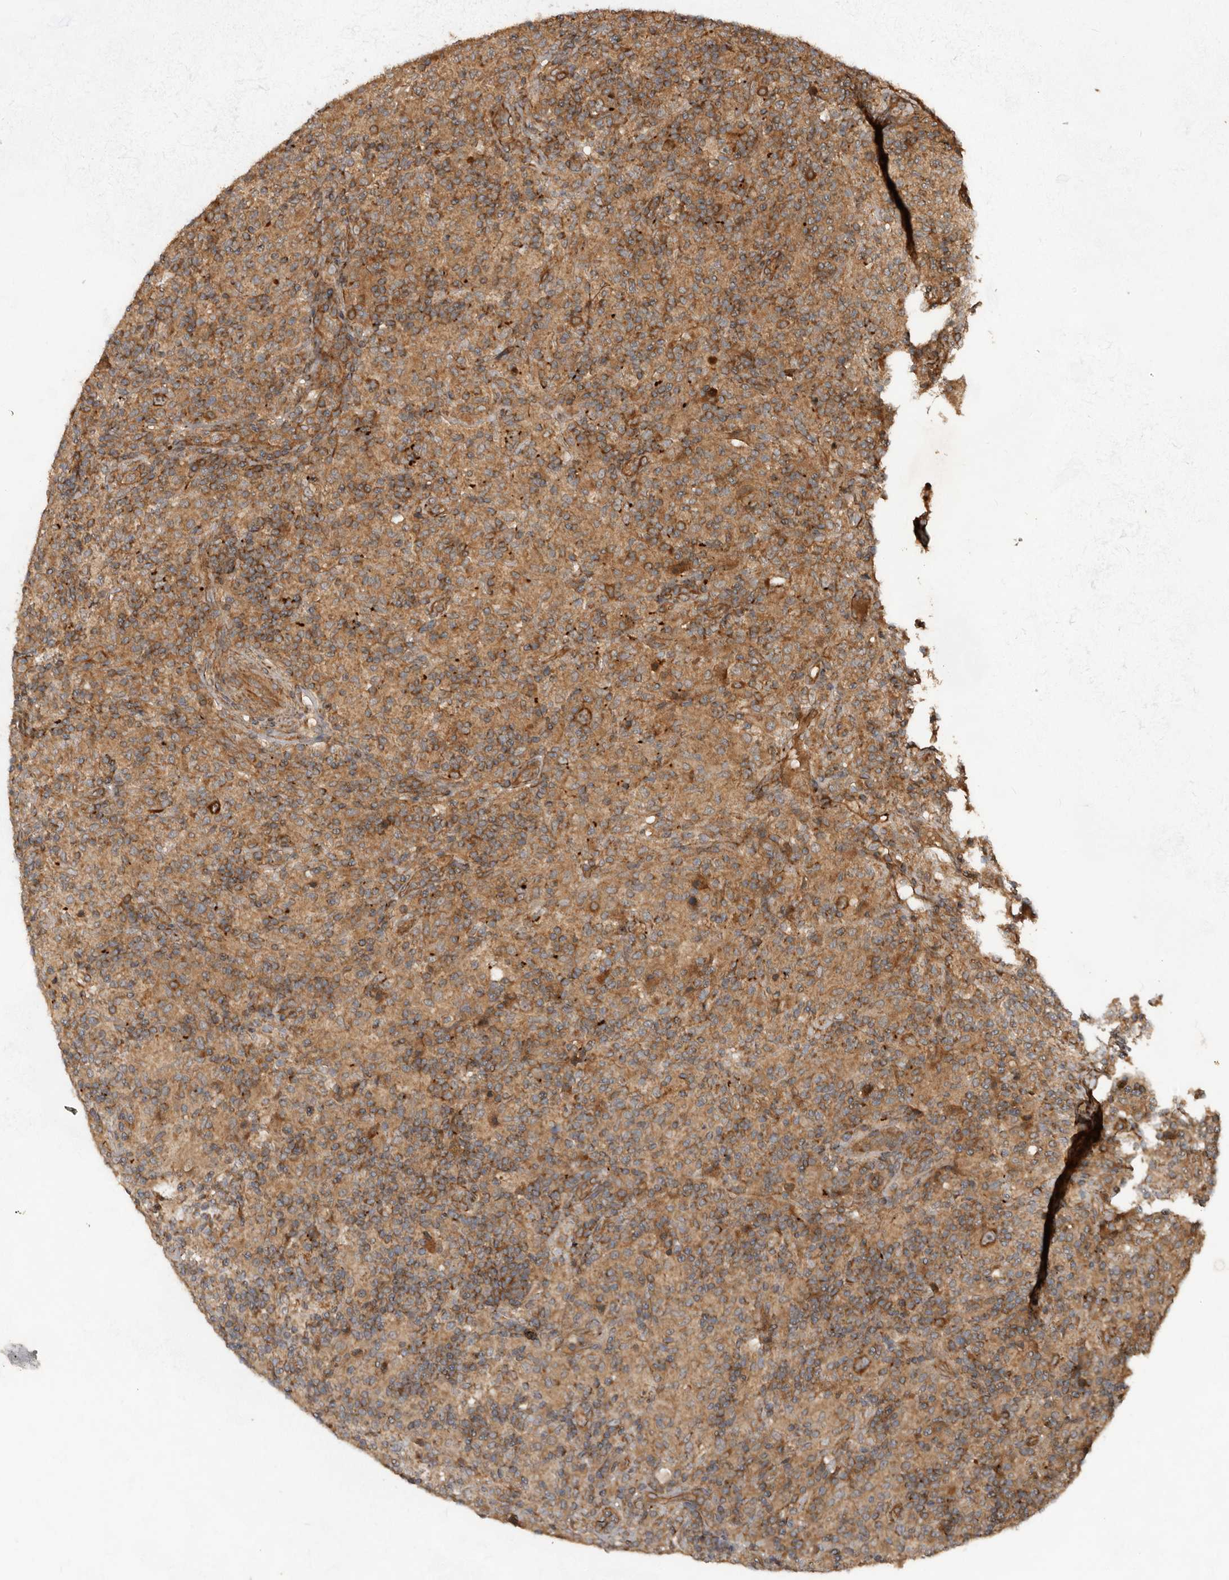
{"staining": {"intensity": "moderate", "quantity": ">75%", "location": "cytoplasmic/membranous"}, "tissue": "lymphoma", "cell_type": "Tumor cells", "image_type": "cancer", "snomed": [{"axis": "morphology", "description": "Hodgkin's disease, NOS"}, {"axis": "topography", "description": "Lymph node"}], "caption": "Moderate cytoplasmic/membranous protein staining is appreciated in about >75% of tumor cells in lymphoma.", "gene": "STK36", "patient": {"sex": "male", "age": 70}}